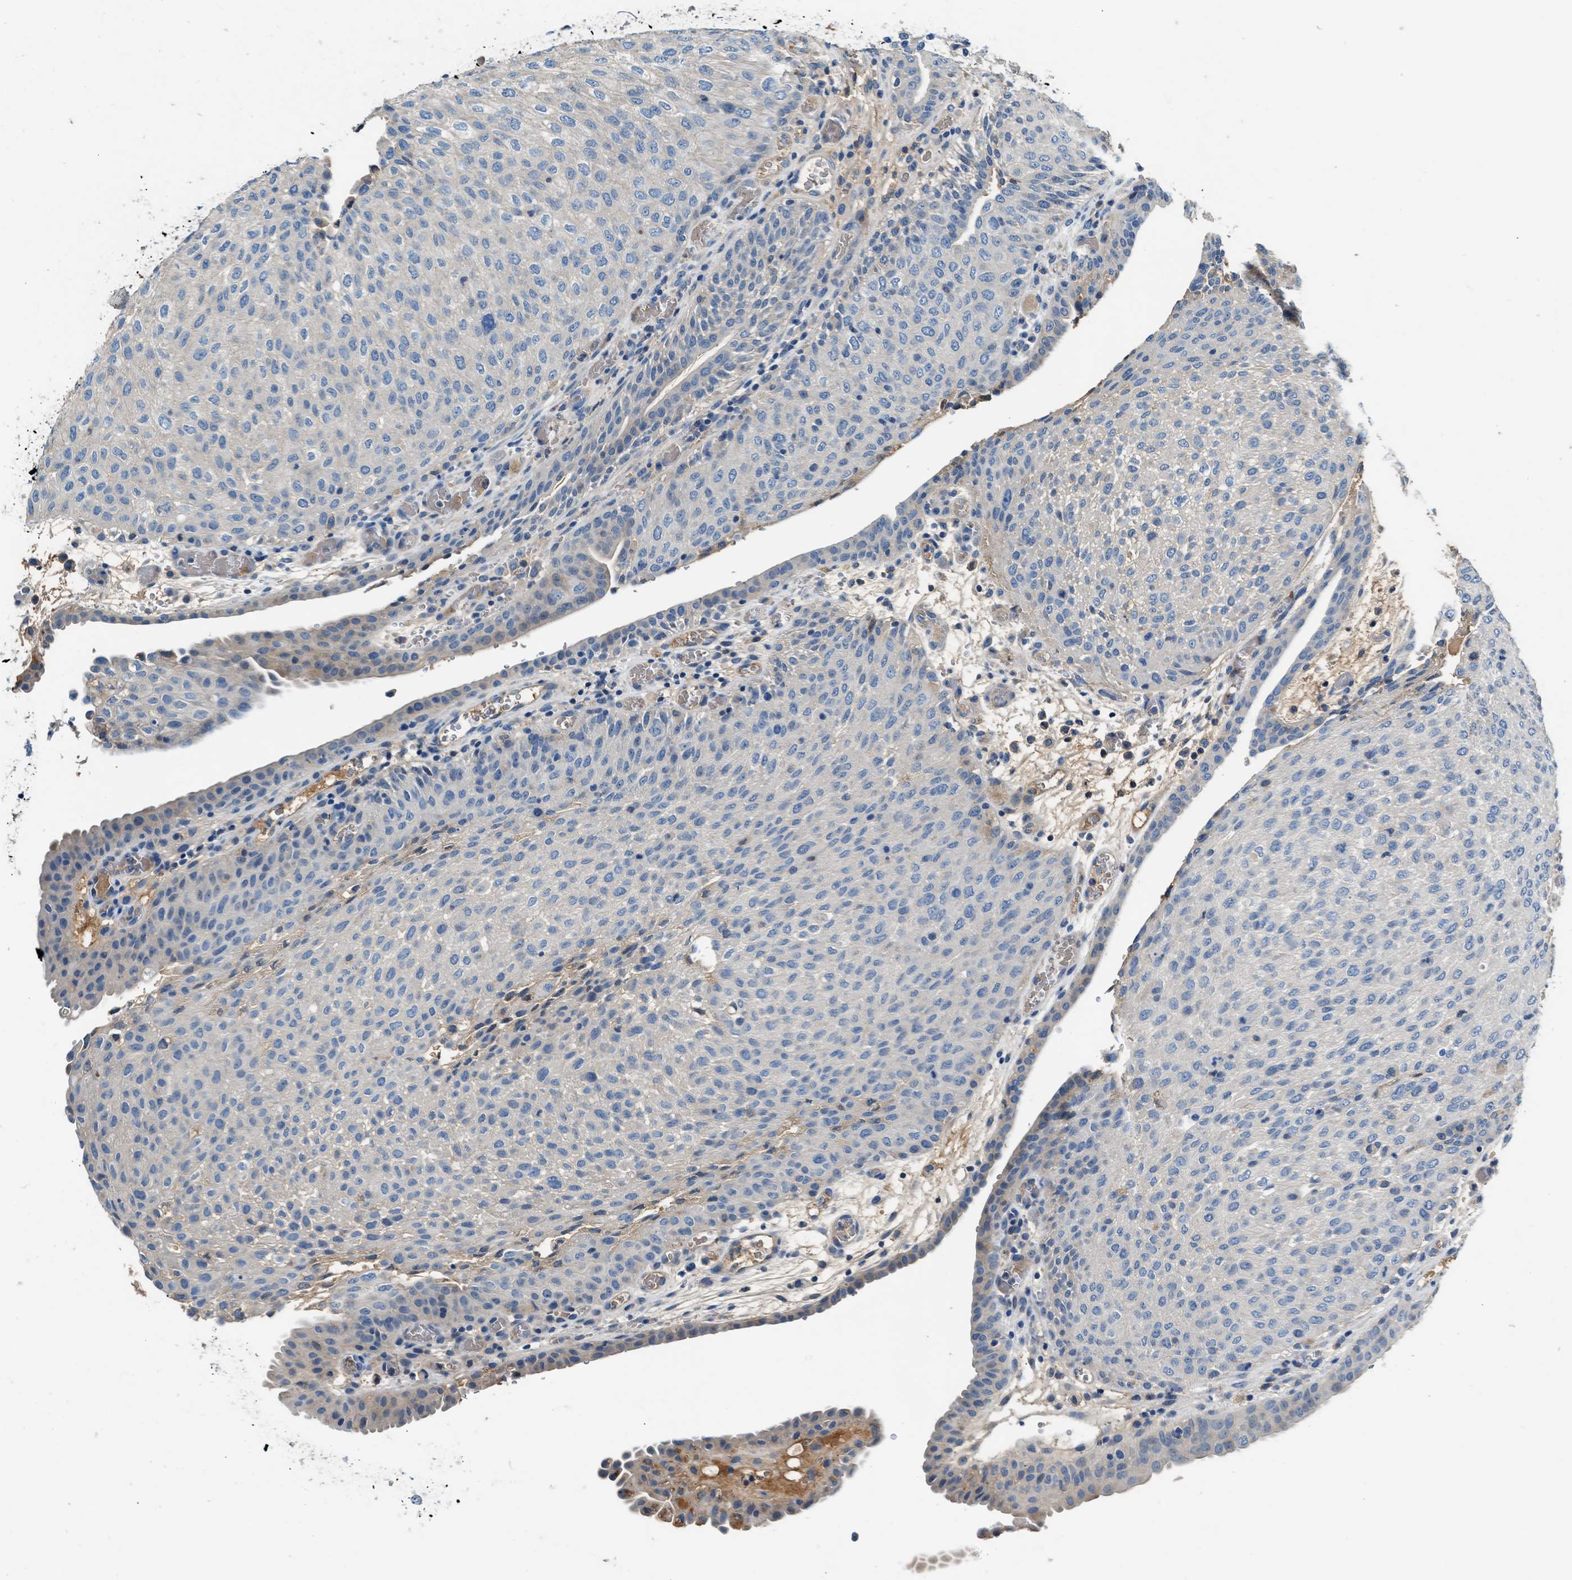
{"staining": {"intensity": "negative", "quantity": "none", "location": "none"}, "tissue": "urothelial cancer", "cell_type": "Tumor cells", "image_type": "cancer", "snomed": [{"axis": "morphology", "description": "Urothelial carcinoma, Low grade"}, {"axis": "morphology", "description": "Urothelial carcinoma, High grade"}, {"axis": "topography", "description": "Urinary bladder"}], "caption": "A photomicrograph of human urothelial cancer is negative for staining in tumor cells.", "gene": "RWDD2B", "patient": {"sex": "male", "age": 35}}